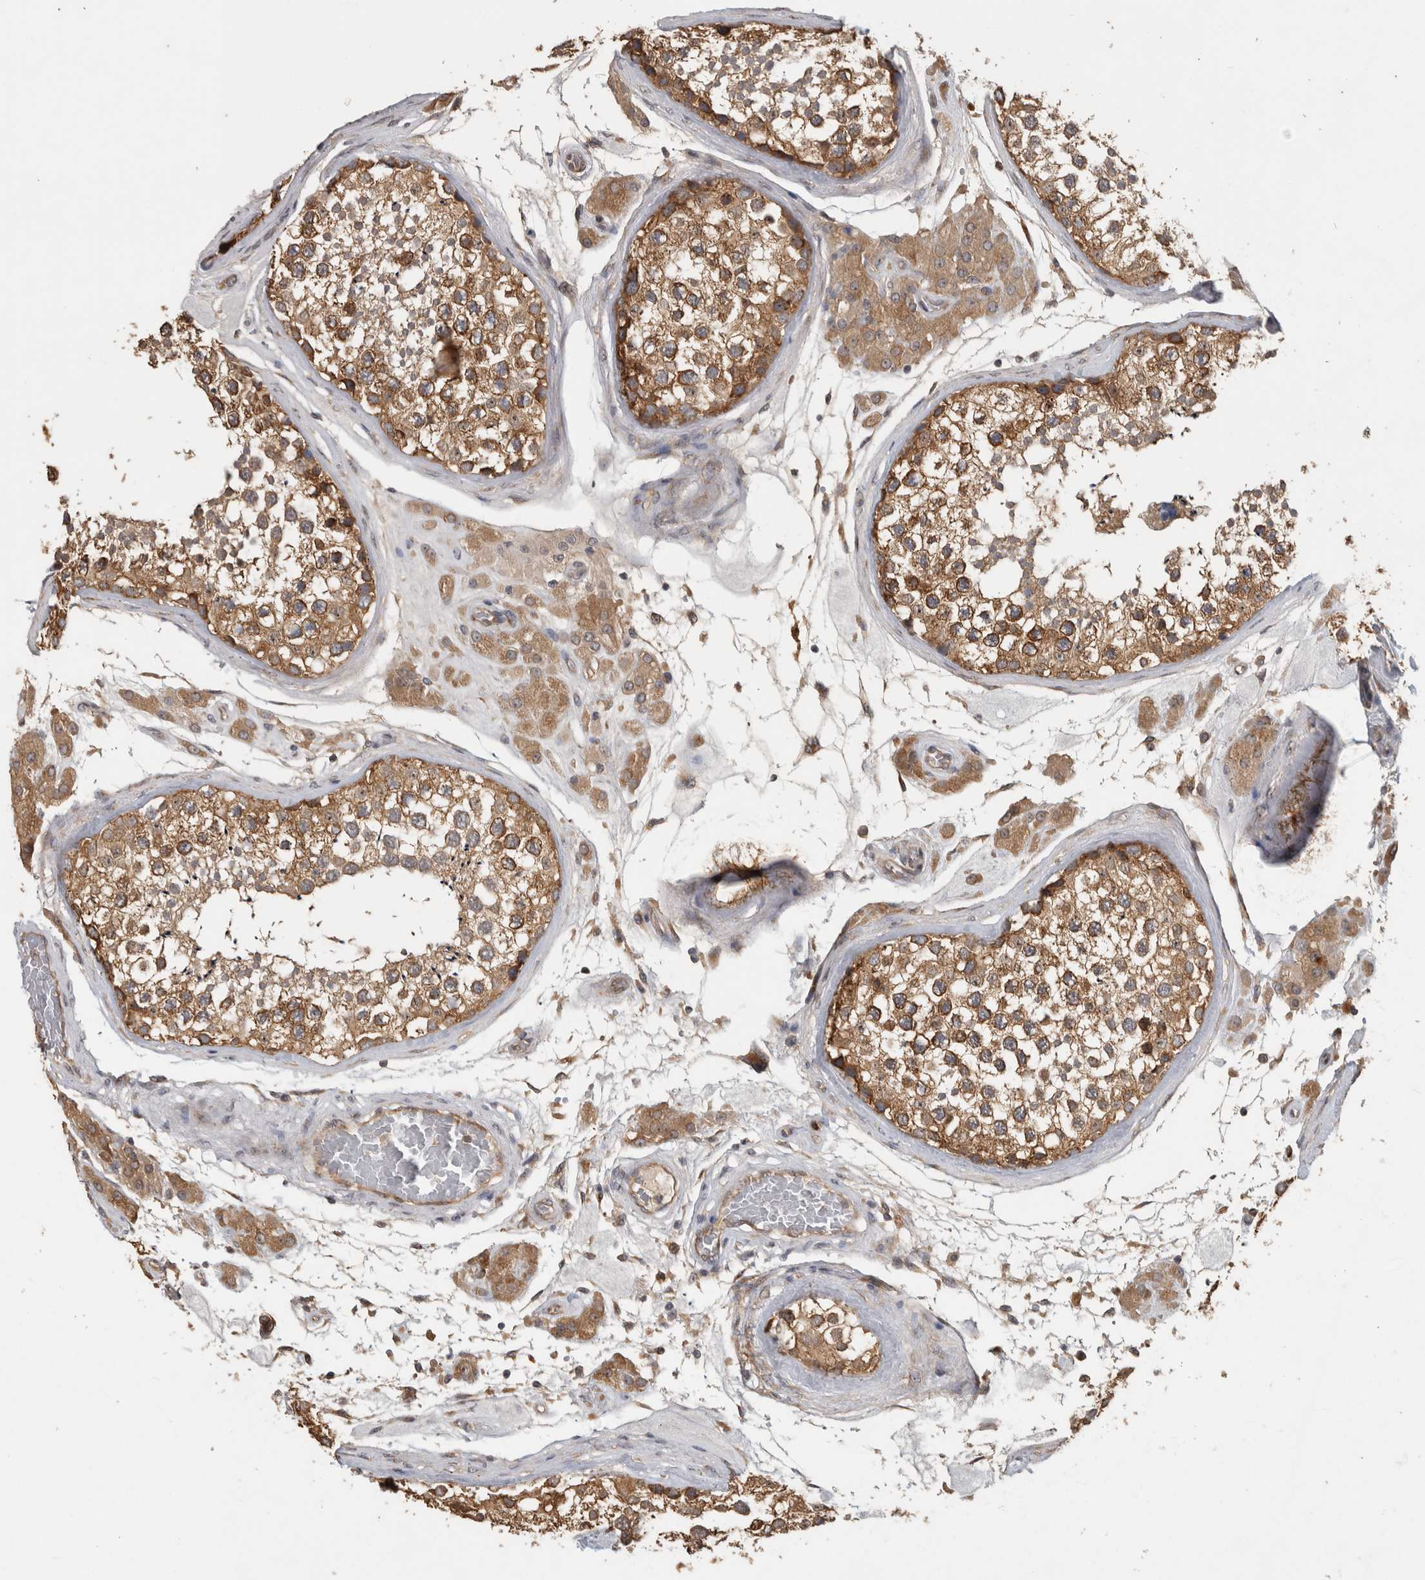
{"staining": {"intensity": "moderate", "quantity": ">75%", "location": "cytoplasmic/membranous"}, "tissue": "testis", "cell_type": "Cells in seminiferous ducts", "image_type": "normal", "snomed": [{"axis": "morphology", "description": "Normal tissue, NOS"}, {"axis": "topography", "description": "Testis"}], "caption": "Testis stained with immunohistochemistry reveals moderate cytoplasmic/membranous staining in about >75% of cells in seminiferous ducts.", "gene": "ATXN2", "patient": {"sex": "male", "age": 46}}